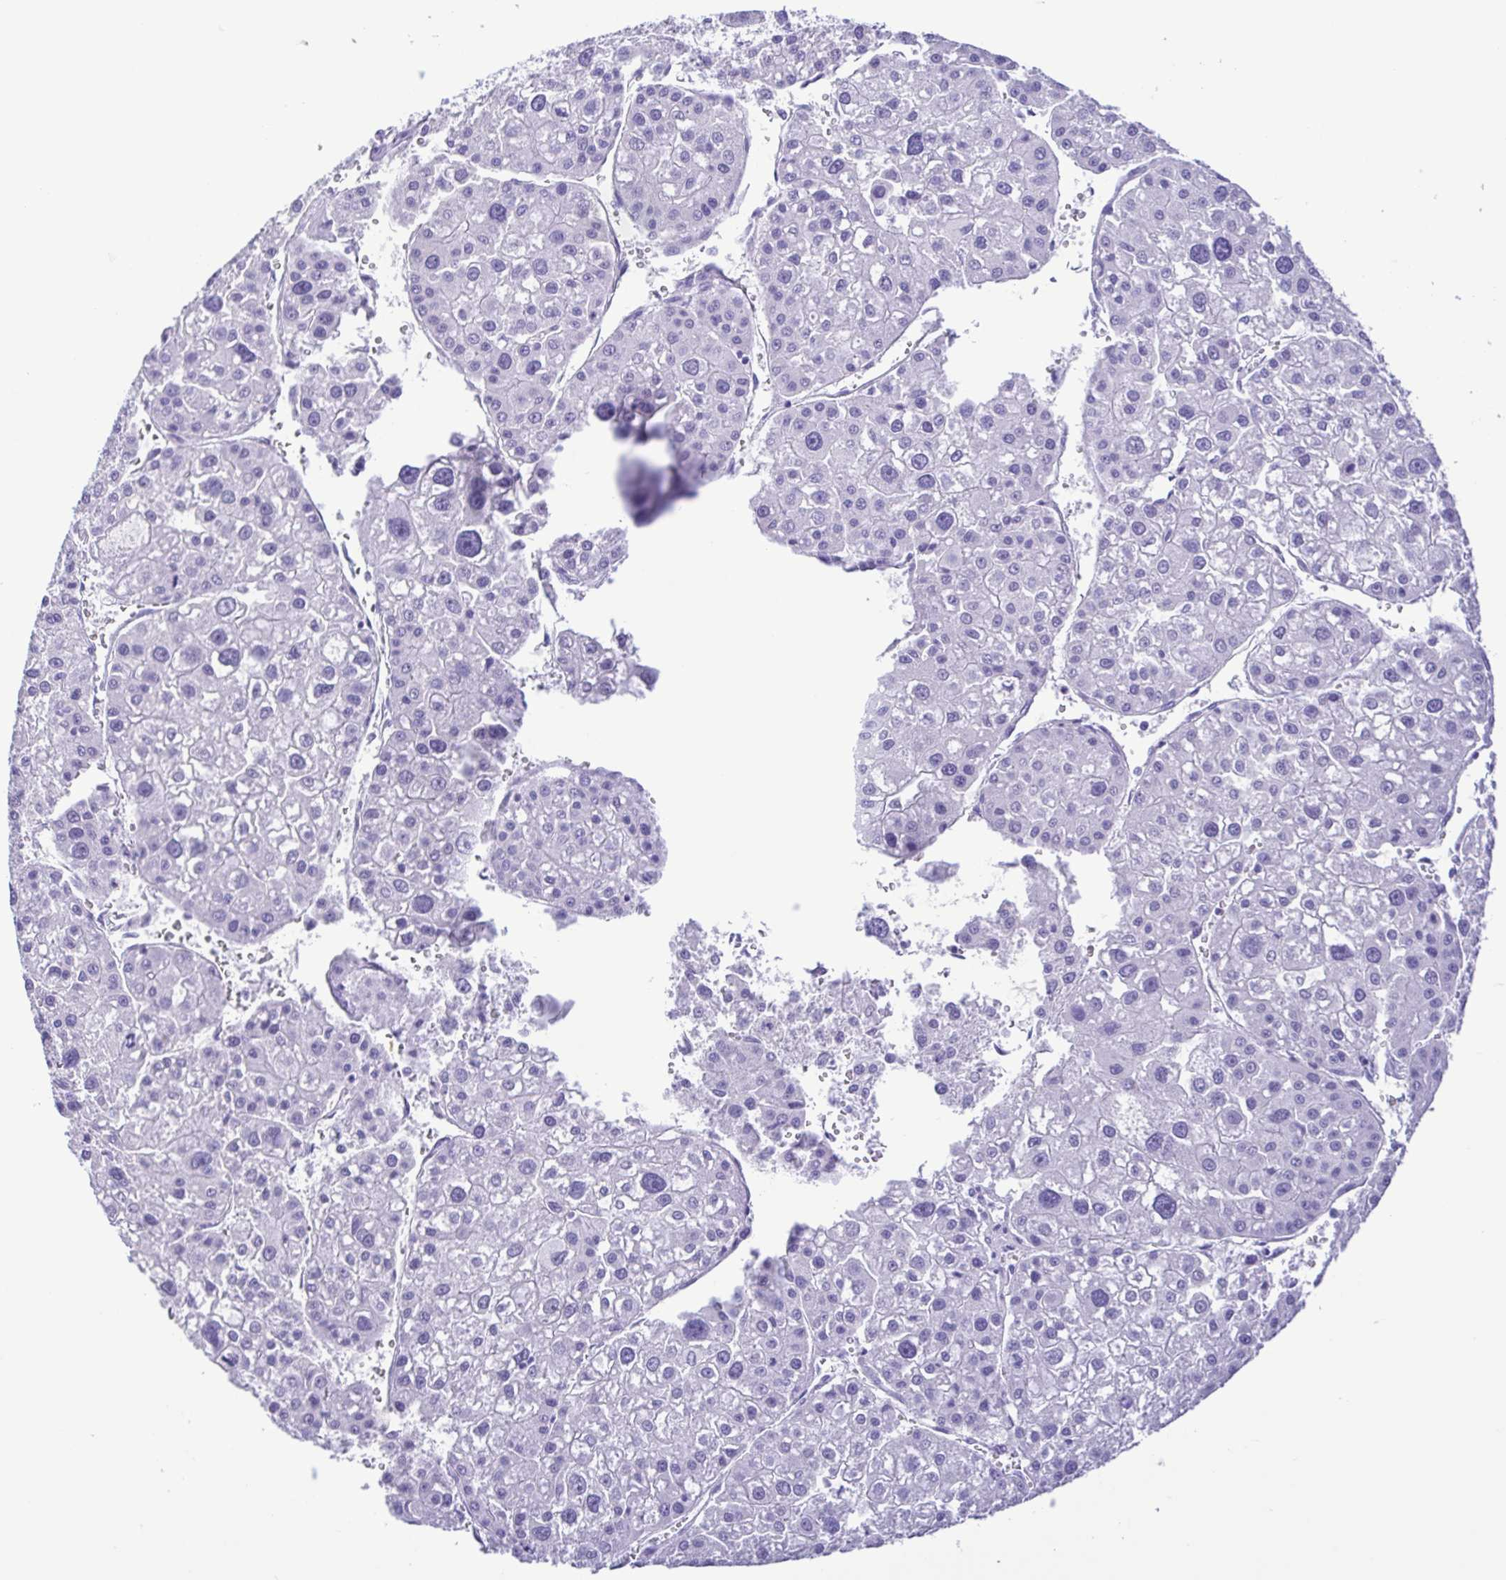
{"staining": {"intensity": "negative", "quantity": "none", "location": "none"}, "tissue": "liver cancer", "cell_type": "Tumor cells", "image_type": "cancer", "snomed": [{"axis": "morphology", "description": "Carcinoma, Hepatocellular, NOS"}, {"axis": "topography", "description": "Liver"}], "caption": "Photomicrograph shows no protein staining in tumor cells of hepatocellular carcinoma (liver) tissue.", "gene": "CASP14", "patient": {"sex": "male", "age": 73}}